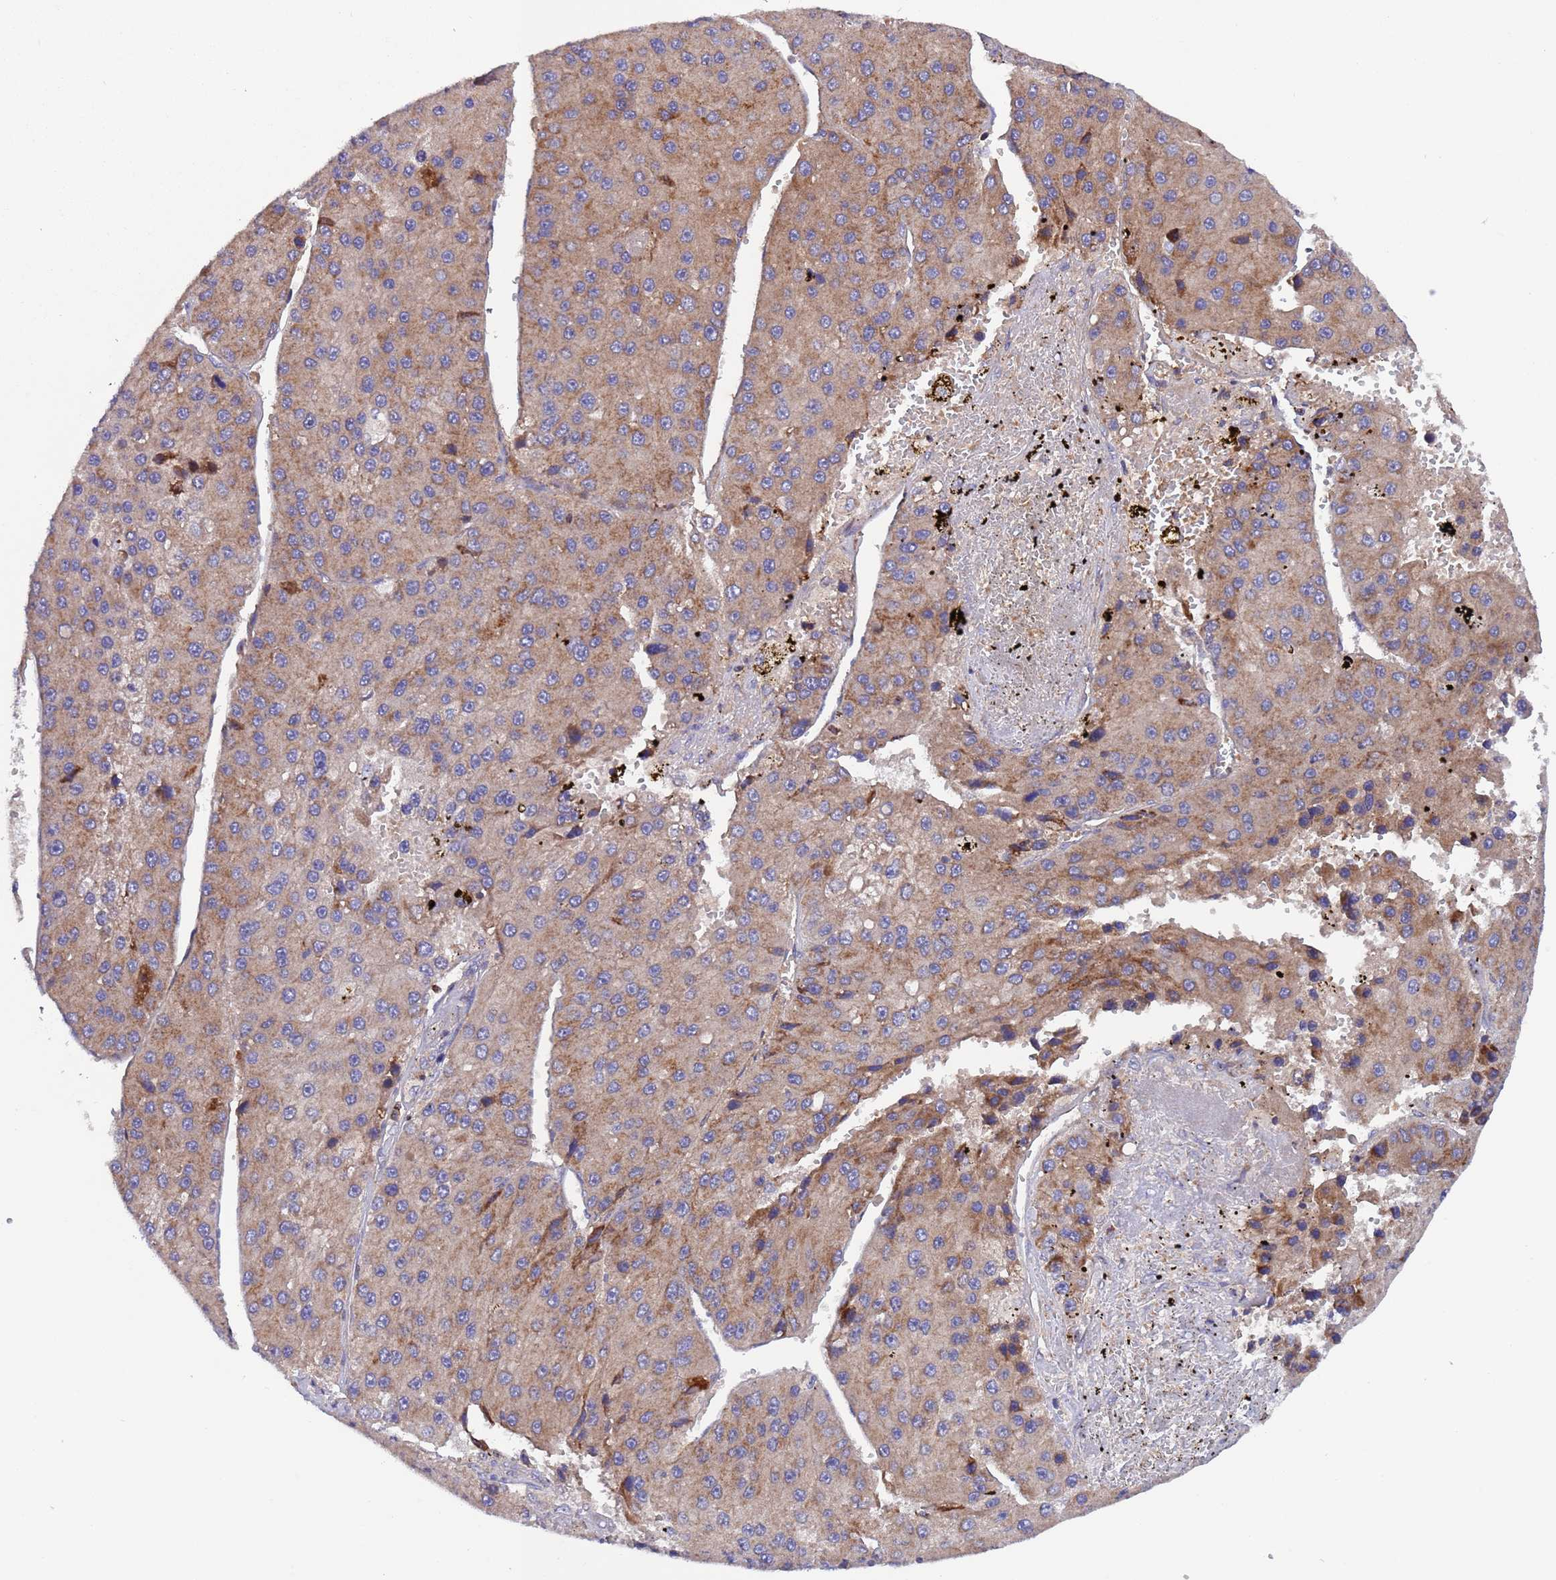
{"staining": {"intensity": "weak", "quantity": "25%-75%", "location": "cytoplasmic/membranous"}, "tissue": "liver cancer", "cell_type": "Tumor cells", "image_type": "cancer", "snomed": [{"axis": "morphology", "description": "Carcinoma, Hepatocellular, NOS"}, {"axis": "topography", "description": "Liver"}], "caption": "Protein analysis of liver hepatocellular carcinoma tissue displays weak cytoplasmic/membranous expression in approximately 25%-75% of tumor cells.", "gene": "PARP16", "patient": {"sex": "female", "age": 73}}